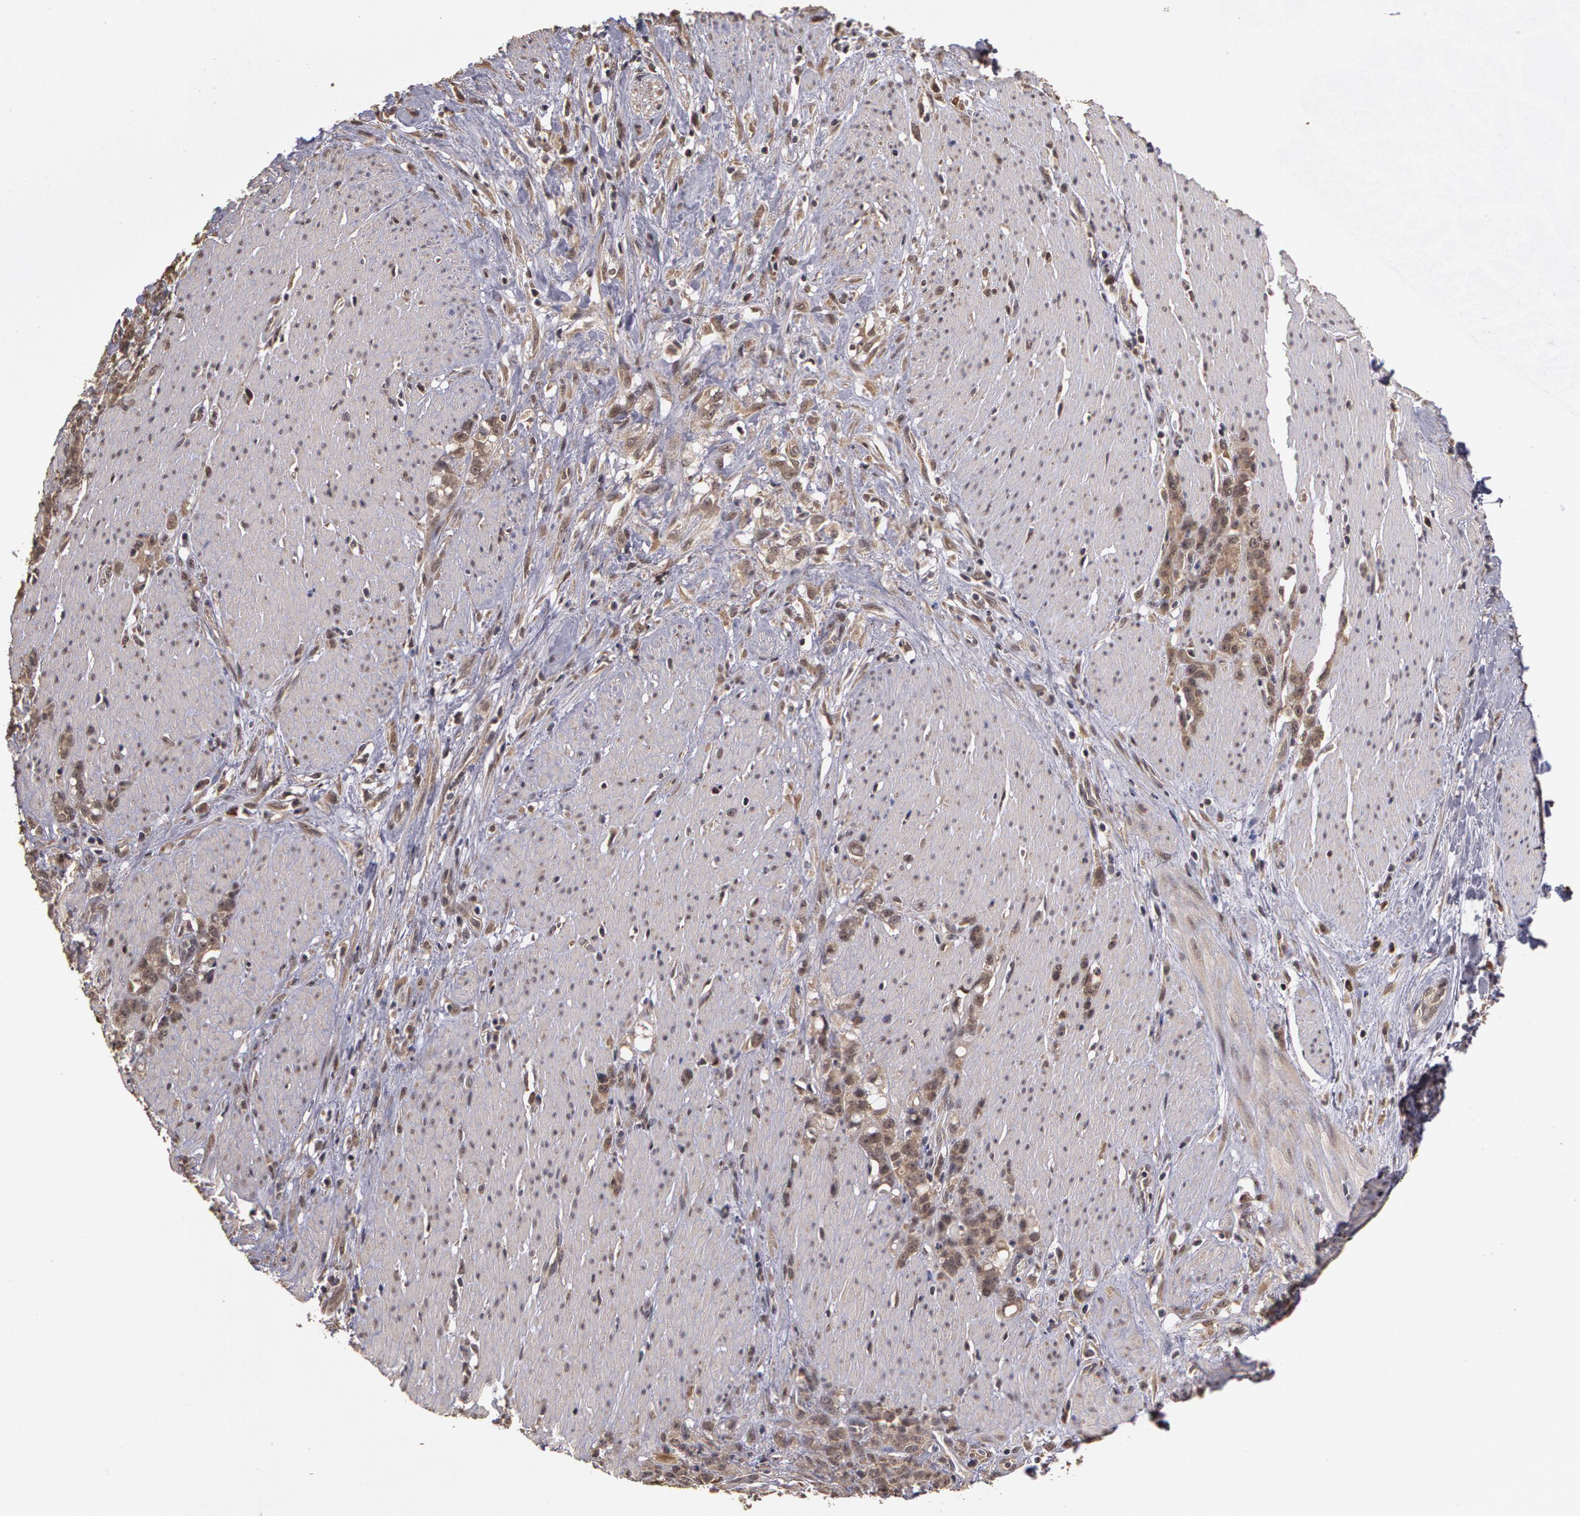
{"staining": {"intensity": "strong", "quantity": ">75%", "location": "cytoplasmic/membranous"}, "tissue": "stomach cancer", "cell_type": "Tumor cells", "image_type": "cancer", "snomed": [{"axis": "morphology", "description": "Adenocarcinoma, NOS"}, {"axis": "topography", "description": "Stomach, lower"}], "caption": "Stomach adenocarcinoma stained for a protein reveals strong cytoplasmic/membranous positivity in tumor cells. Using DAB (3,3'-diaminobenzidine) (brown) and hematoxylin (blue) stains, captured at high magnification using brightfield microscopy.", "gene": "GLIS1", "patient": {"sex": "male", "age": 88}}